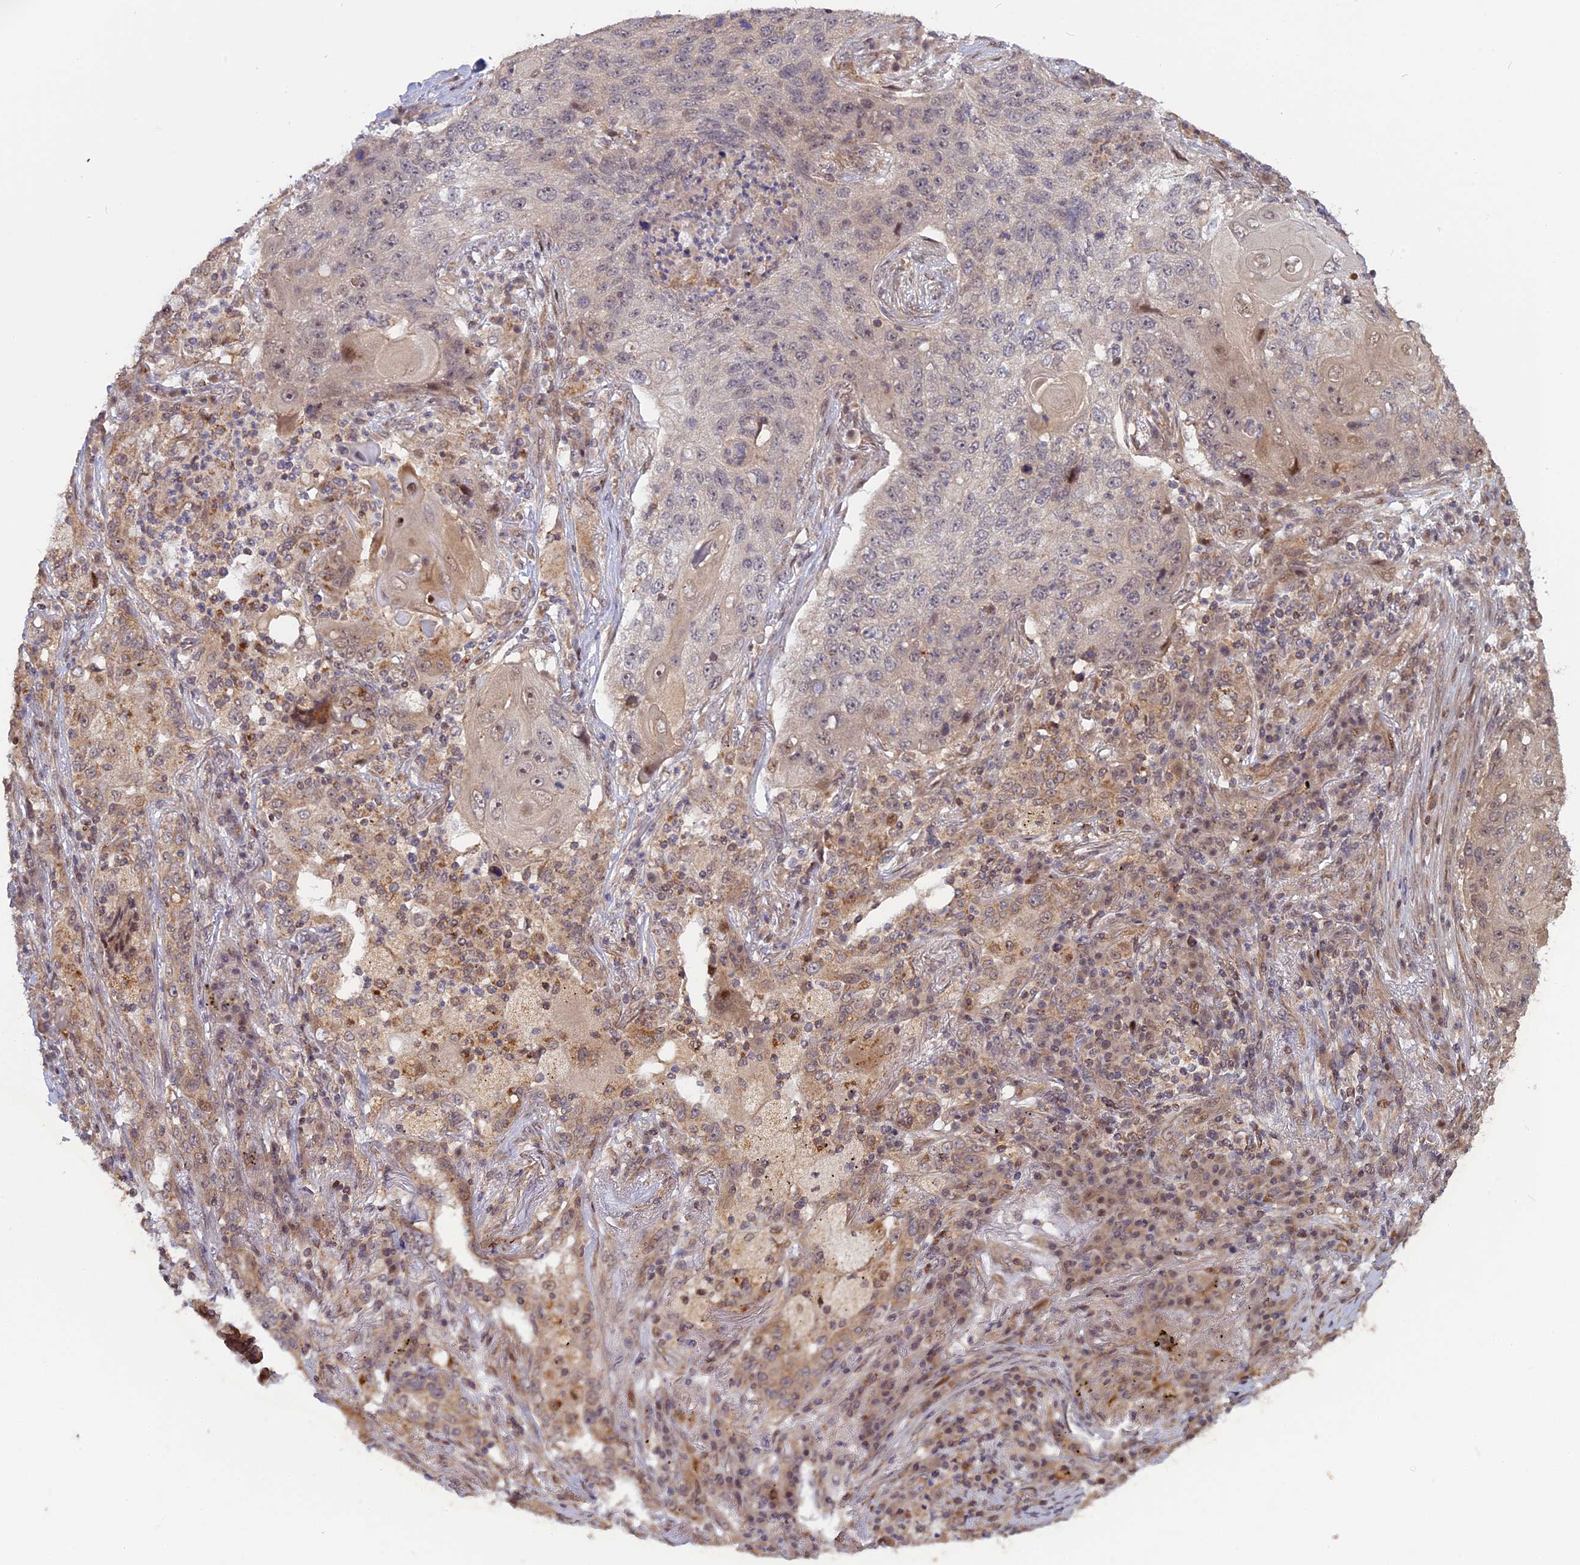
{"staining": {"intensity": "negative", "quantity": "none", "location": "none"}, "tissue": "lung cancer", "cell_type": "Tumor cells", "image_type": "cancer", "snomed": [{"axis": "morphology", "description": "Squamous cell carcinoma, NOS"}, {"axis": "topography", "description": "Lung"}], "caption": "Tumor cells are negative for protein expression in human lung cancer. (DAB (3,3'-diaminobenzidine) IHC with hematoxylin counter stain).", "gene": "GSKIP", "patient": {"sex": "female", "age": 63}}